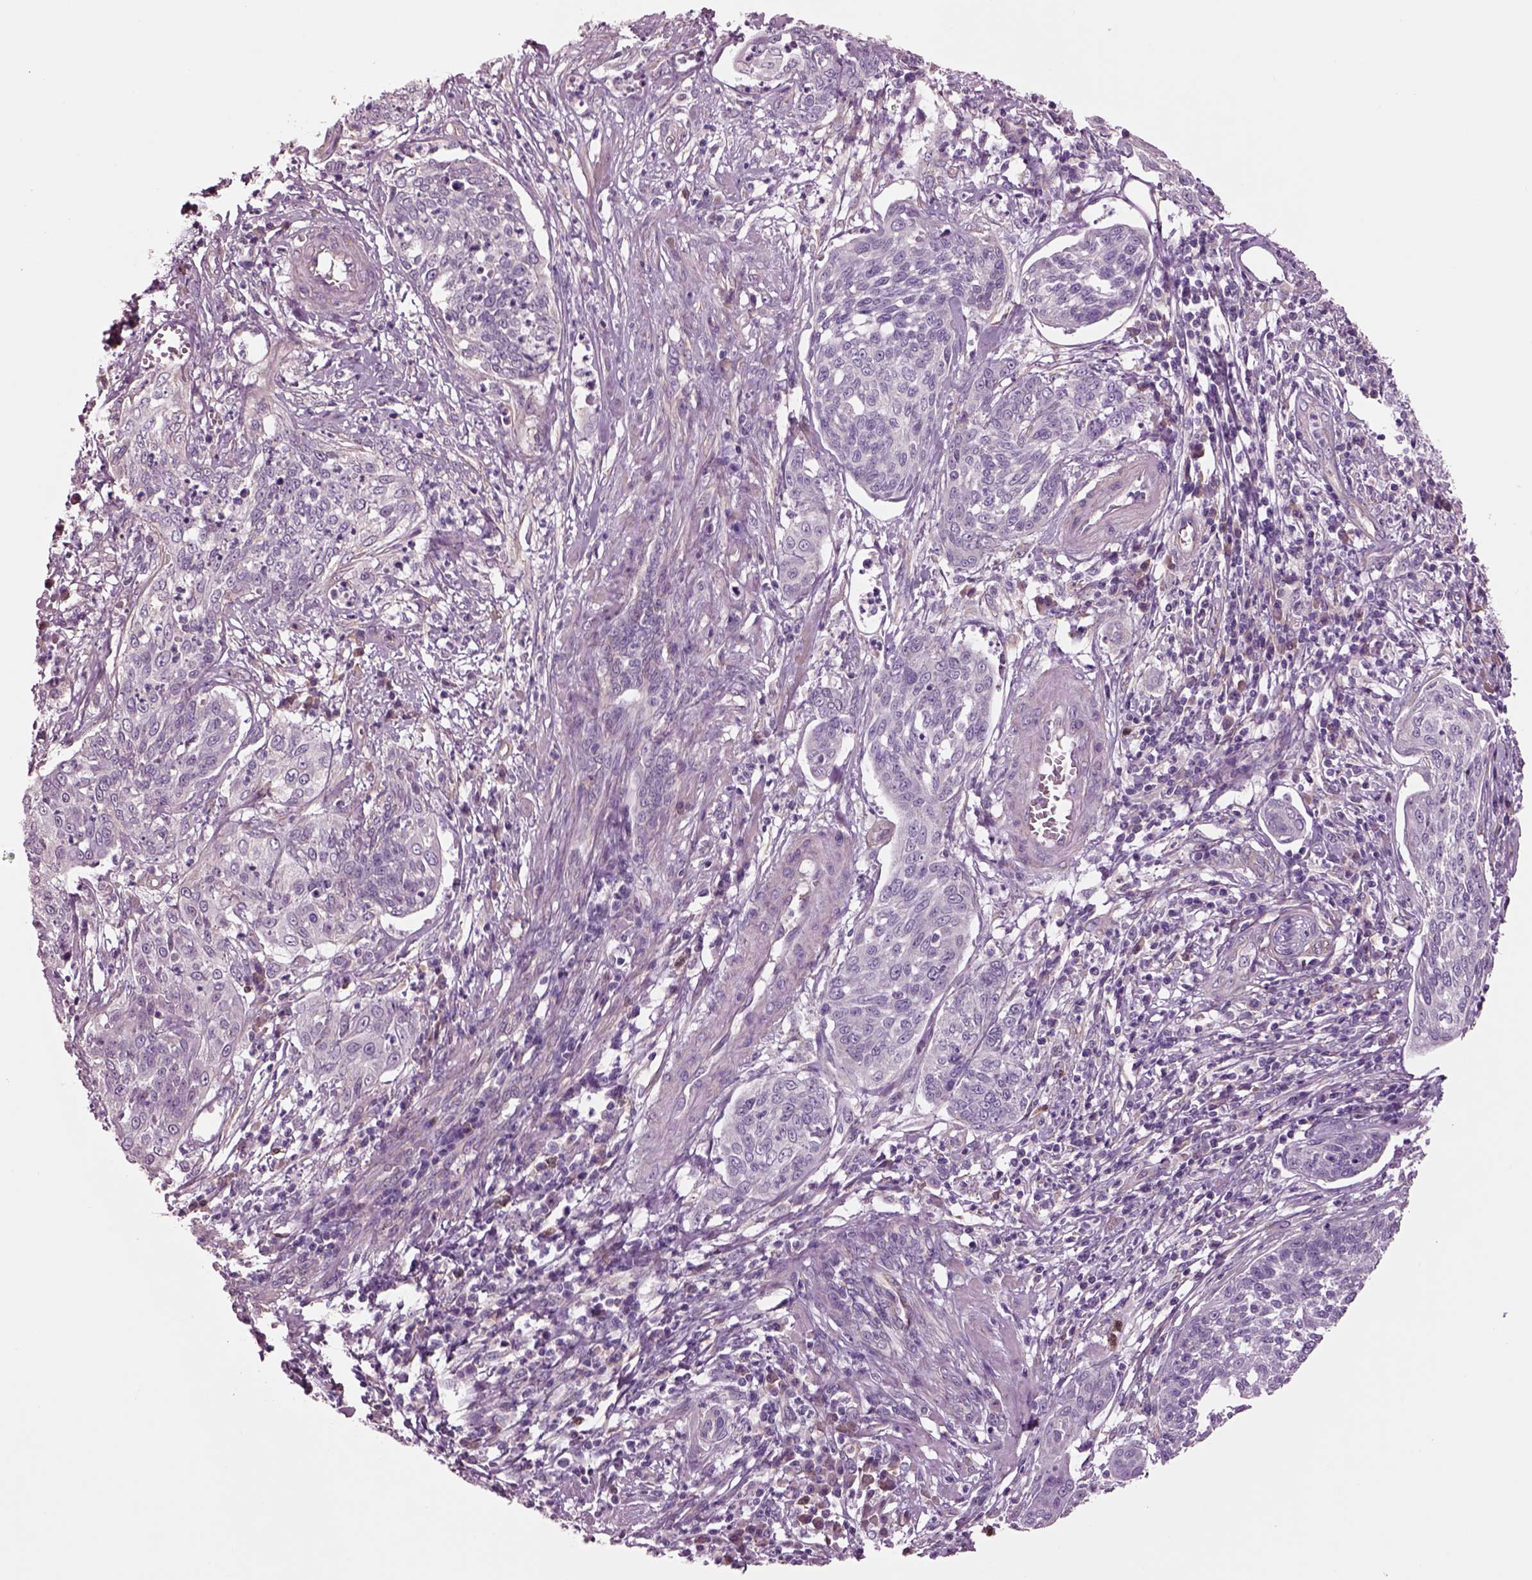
{"staining": {"intensity": "negative", "quantity": "none", "location": "none"}, "tissue": "cervical cancer", "cell_type": "Tumor cells", "image_type": "cancer", "snomed": [{"axis": "morphology", "description": "Squamous cell carcinoma, NOS"}, {"axis": "topography", "description": "Cervix"}], "caption": "Tumor cells are negative for brown protein staining in squamous cell carcinoma (cervical).", "gene": "HTR1B", "patient": {"sex": "female", "age": 34}}